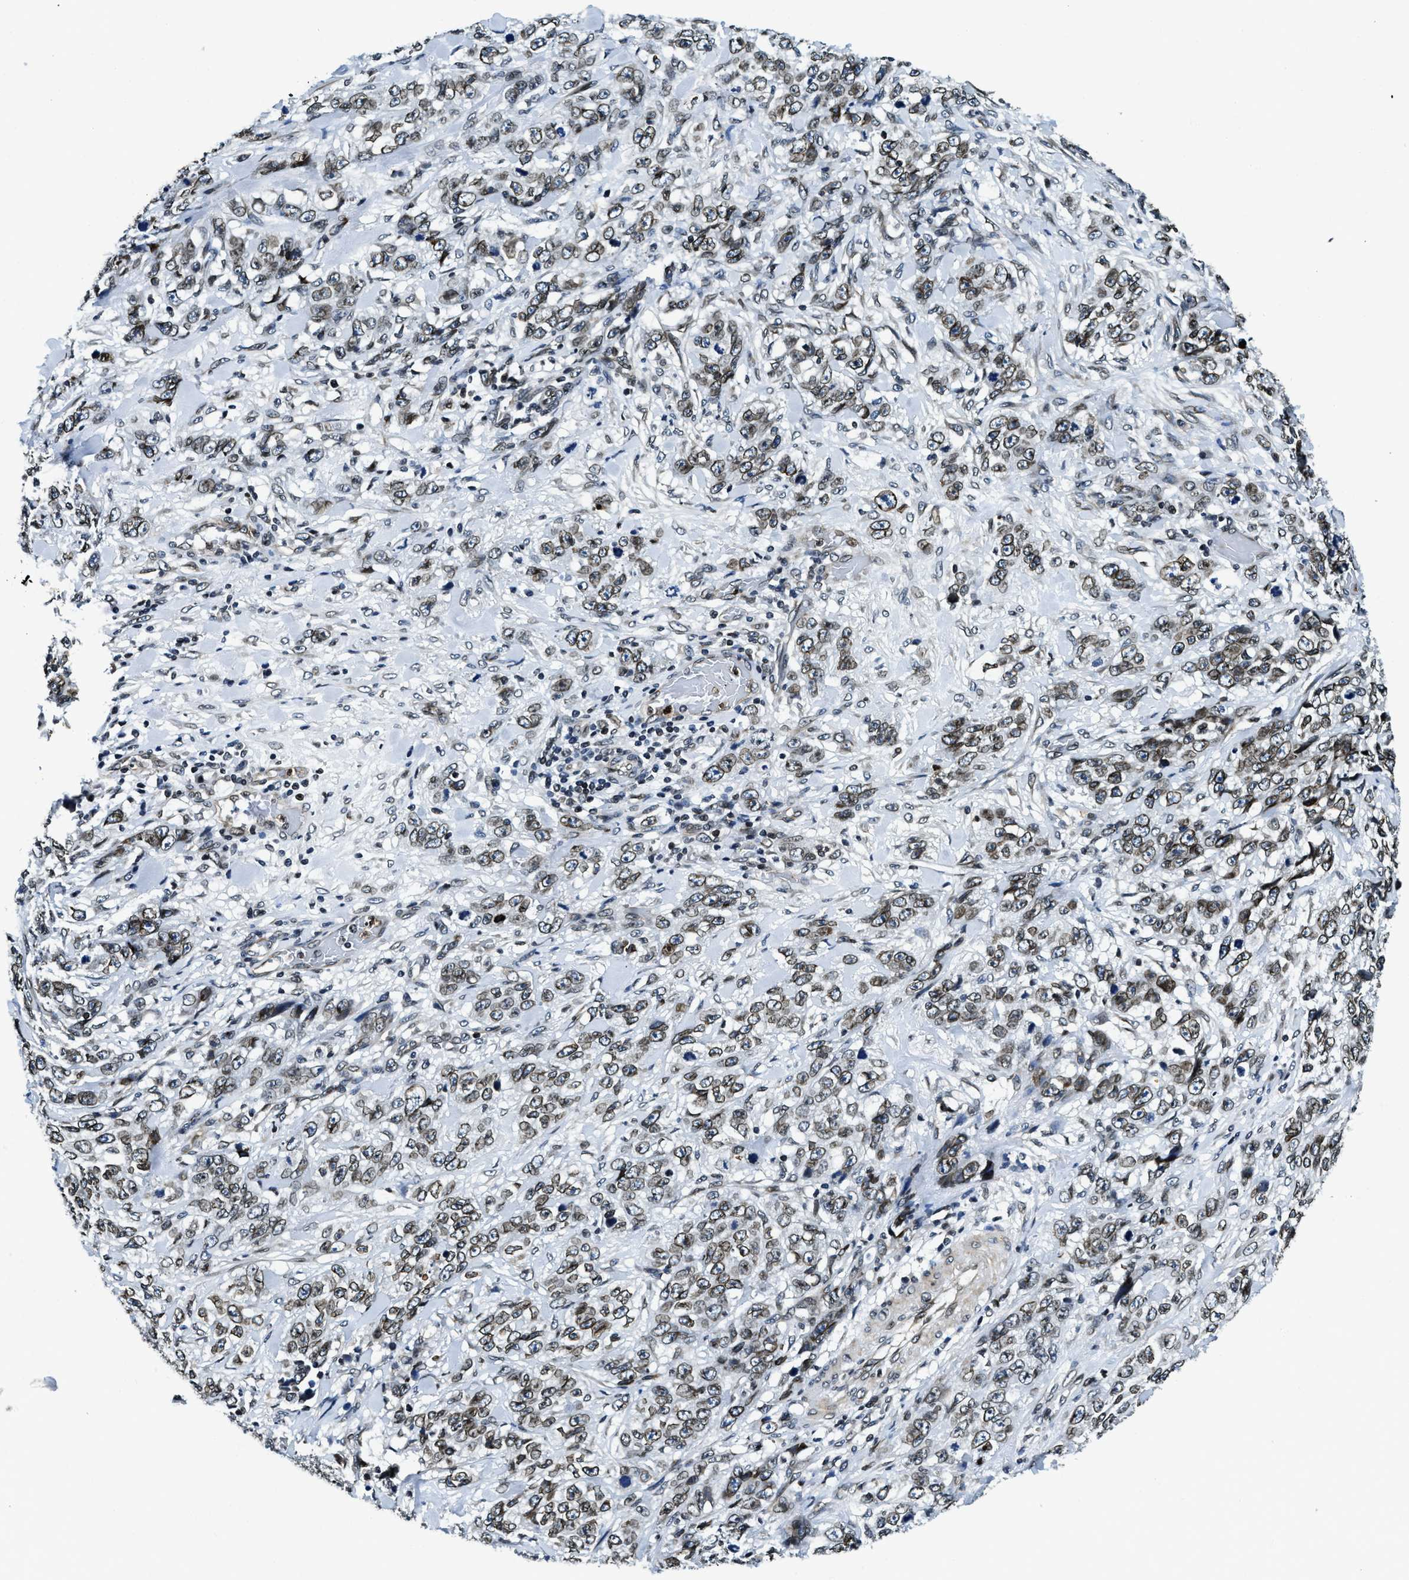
{"staining": {"intensity": "weak", "quantity": ">75%", "location": "nuclear"}, "tissue": "stomach cancer", "cell_type": "Tumor cells", "image_type": "cancer", "snomed": [{"axis": "morphology", "description": "Adenocarcinoma, NOS"}, {"axis": "topography", "description": "Stomach"}], "caption": "High-power microscopy captured an immunohistochemistry histopathology image of adenocarcinoma (stomach), revealing weak nuclear expression in about >75% of tumor cells. (brown staining indicates protein expression, while blue staining denotes nuclei).", "gene": "ZC3HC1", "patient": {"sex": "male", "age": 48}}